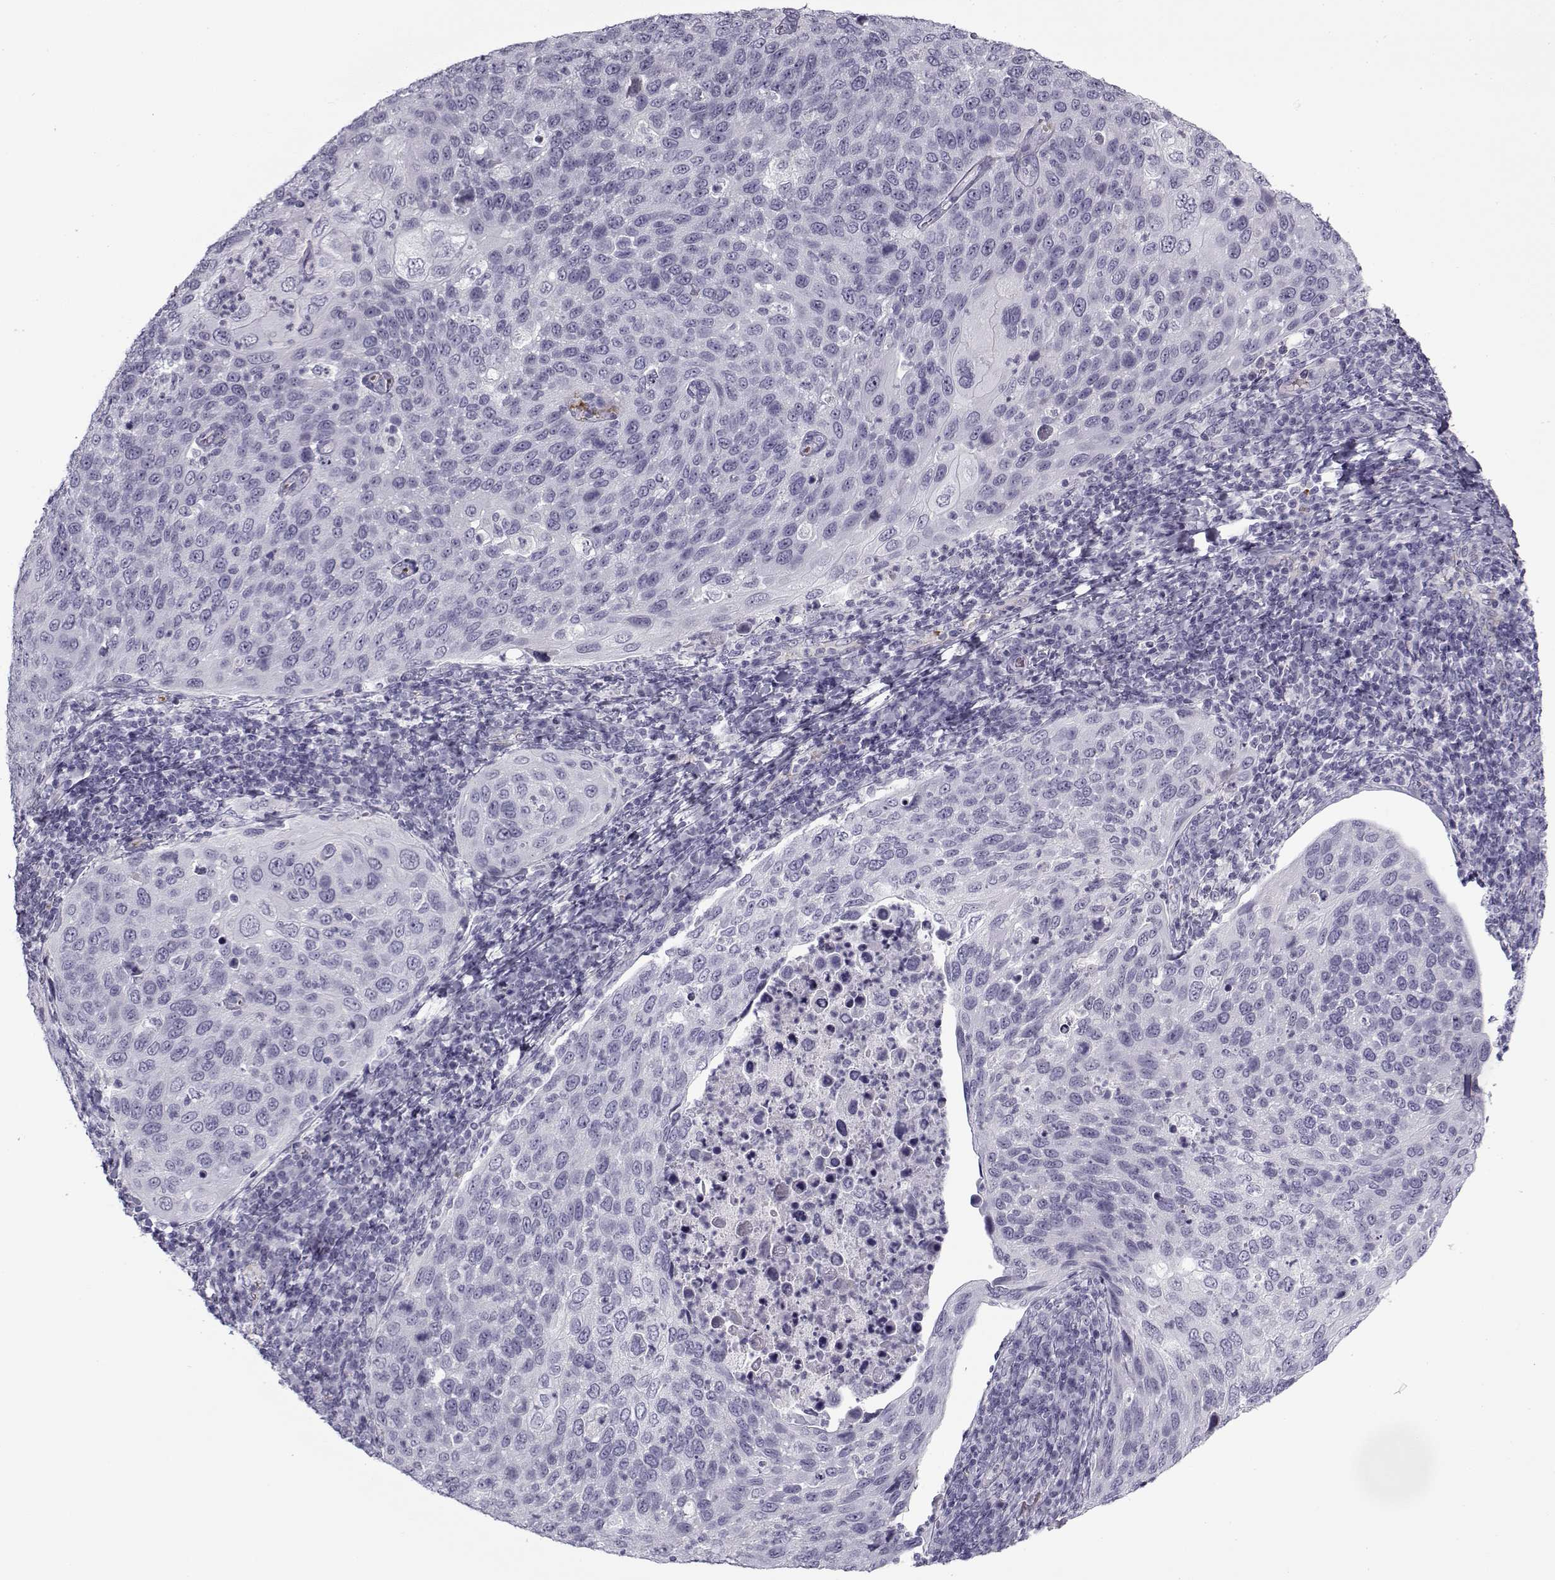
{"staining": {"intensity": "negative", "quantity": "none", "location": "none"}, "tissue": "cervical cancer", "cell_type": "Tumor cells", "image_type": "cancer", "snomed": [{"axis": "morphology", "description": "Squamous cell carcinoma, NOS"}, {"axis": "topography", "description": "Cervix"}], "caption": "There is no significant staining in tumor cells of cervical squamous cell carcinoma.", "gene": "SNCA", "patient": {"sex": "female", "age": 54}}